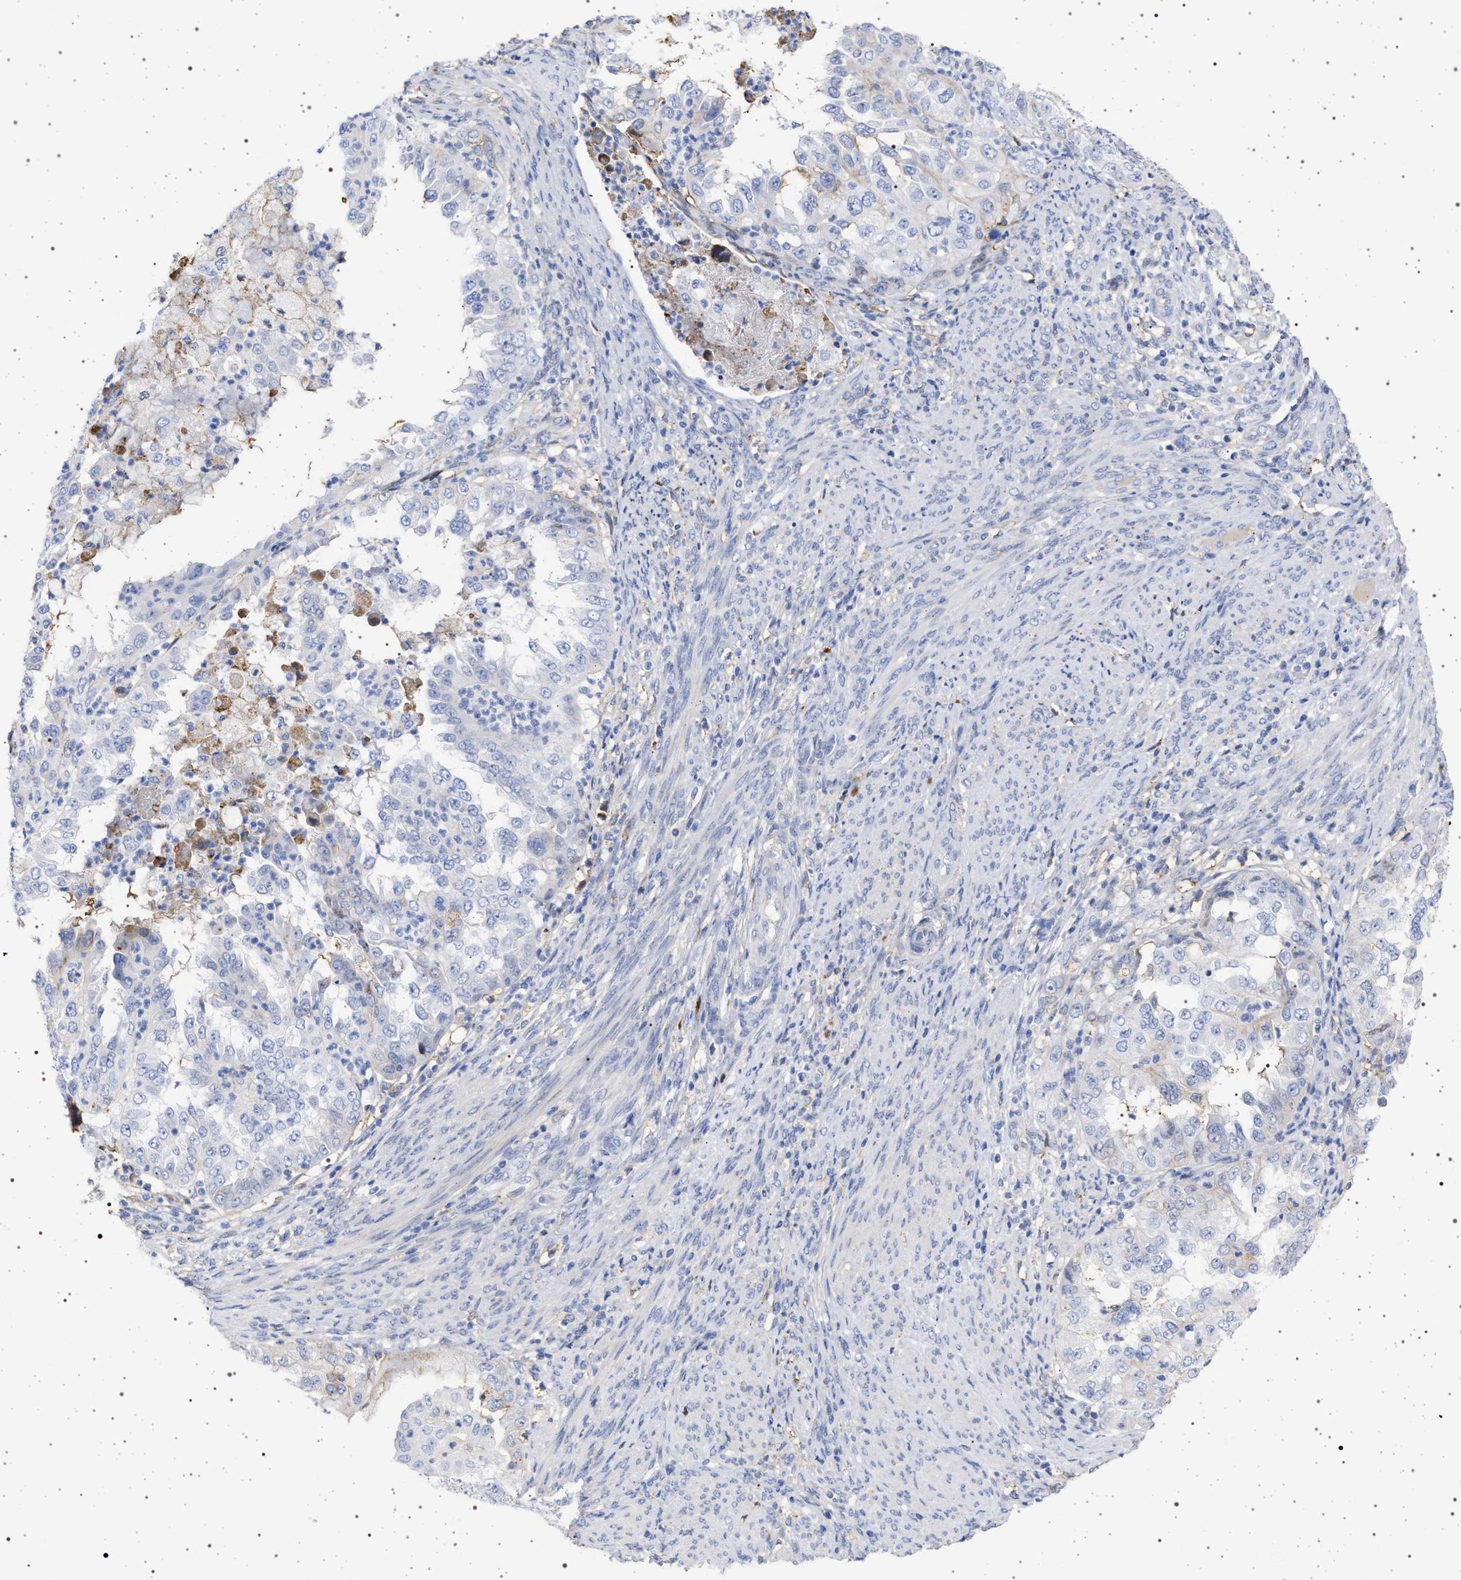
{"staining": {"intensity": "negative", "quantity": "none", "location": "none"}, "tissue": "endometrial cancer", "cell_type": "Tumor cells", "image_type": "cancer", "snomed": [{"axis": "morphology", "description": "Adenocarcinoma, NOS"}, {"axis": "topography", "description": "Endometrium"}], "caption": "The histopathology image exhibits no staining of tumor cells in endometrial cancer (adenocarcinoma).", "gene": "PLG", "patient": {"sex": "female", "age": 85}}